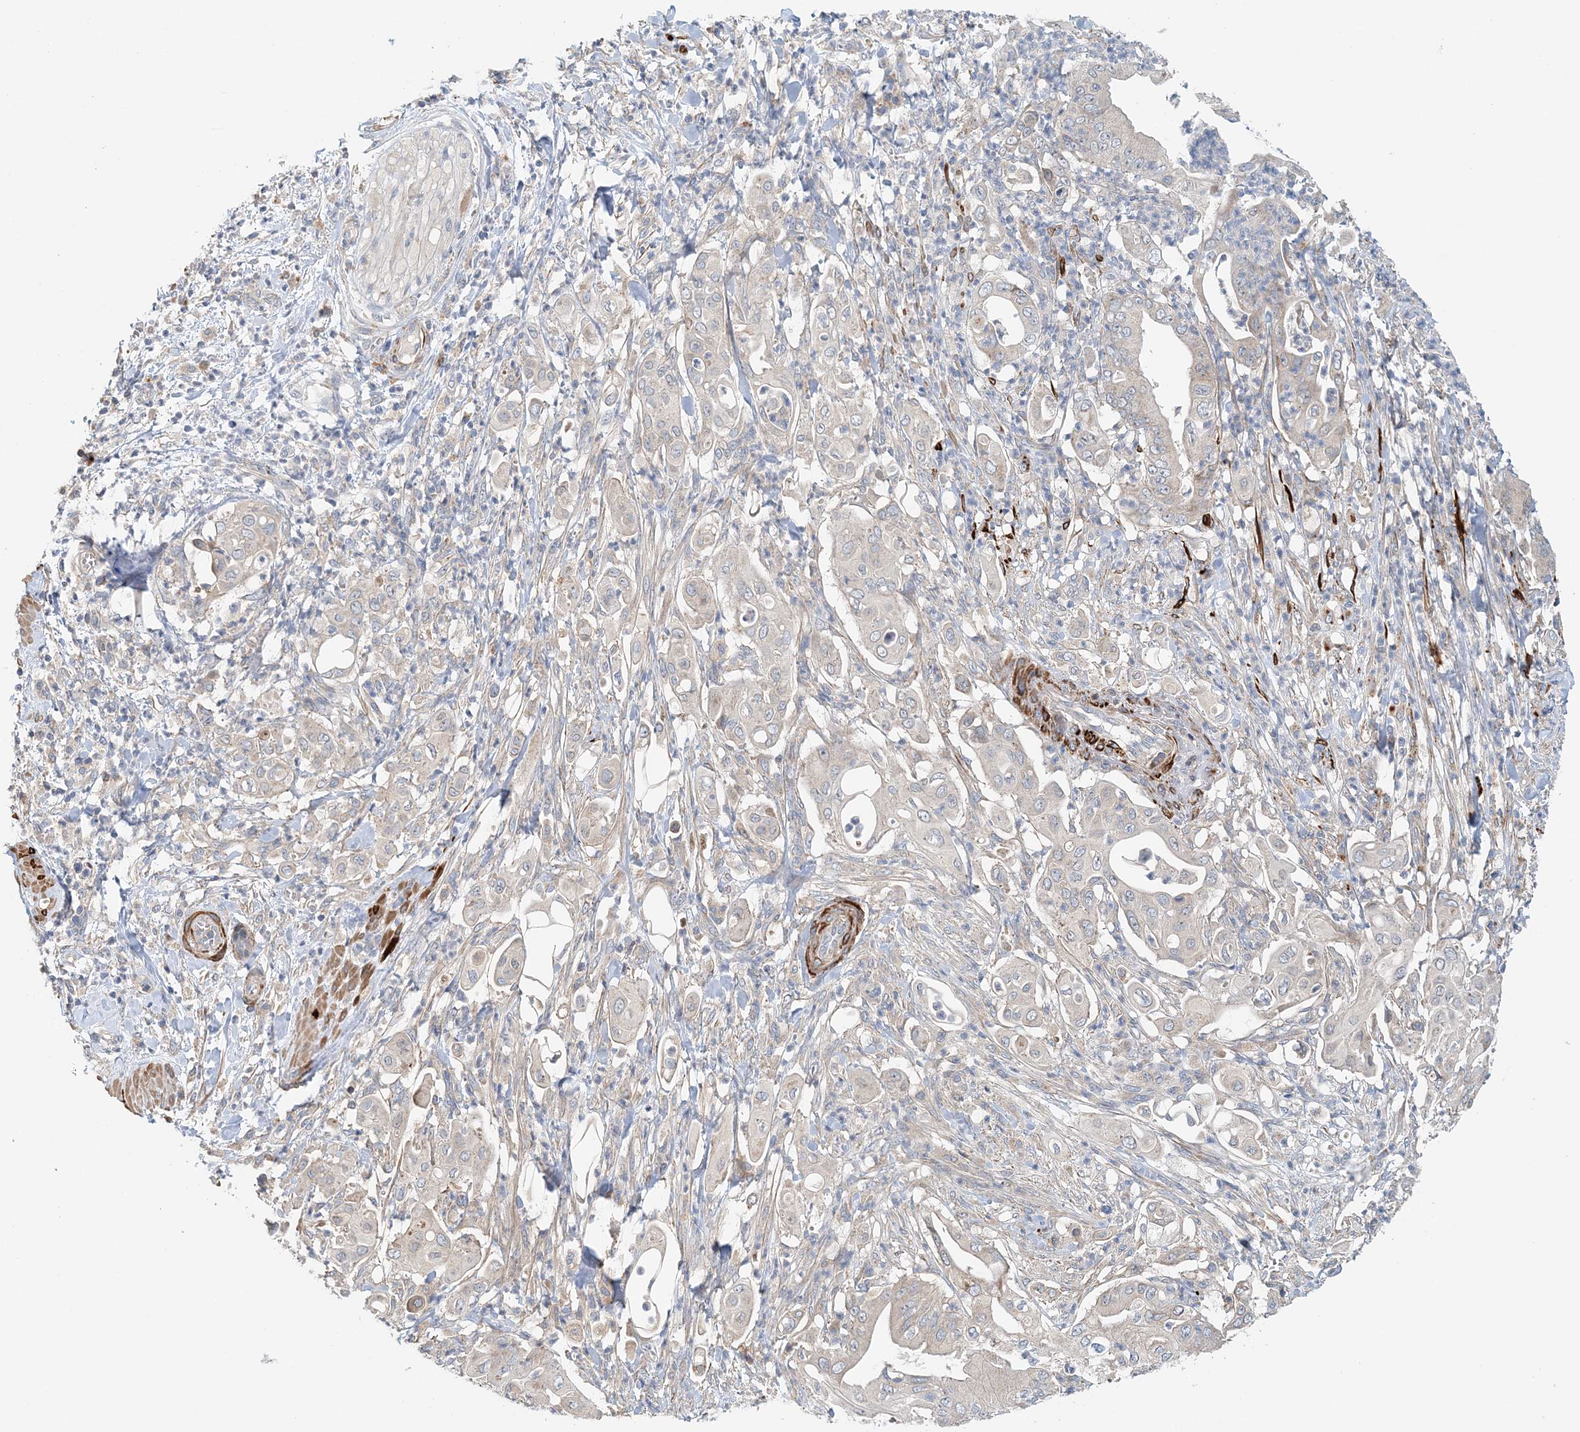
{"staining": {"intensity": "negative", "quantity": "none", "location": "none"}, "tissue": "pancreatic cancer", "cell_type": "Tumor cells", "image_type": "cancer", "snomed": [{"axis": "morphology", "description": "Adenocarcinoma, NOS"}, {"axis": "topography", "description": "Pancreas"}], "caption": "Human pancreatic cancer stained for a protein using IHC shows no positivity in tumor cells.", "gene": "TTI1", "patient": {"sex": "female", "age": 77}}